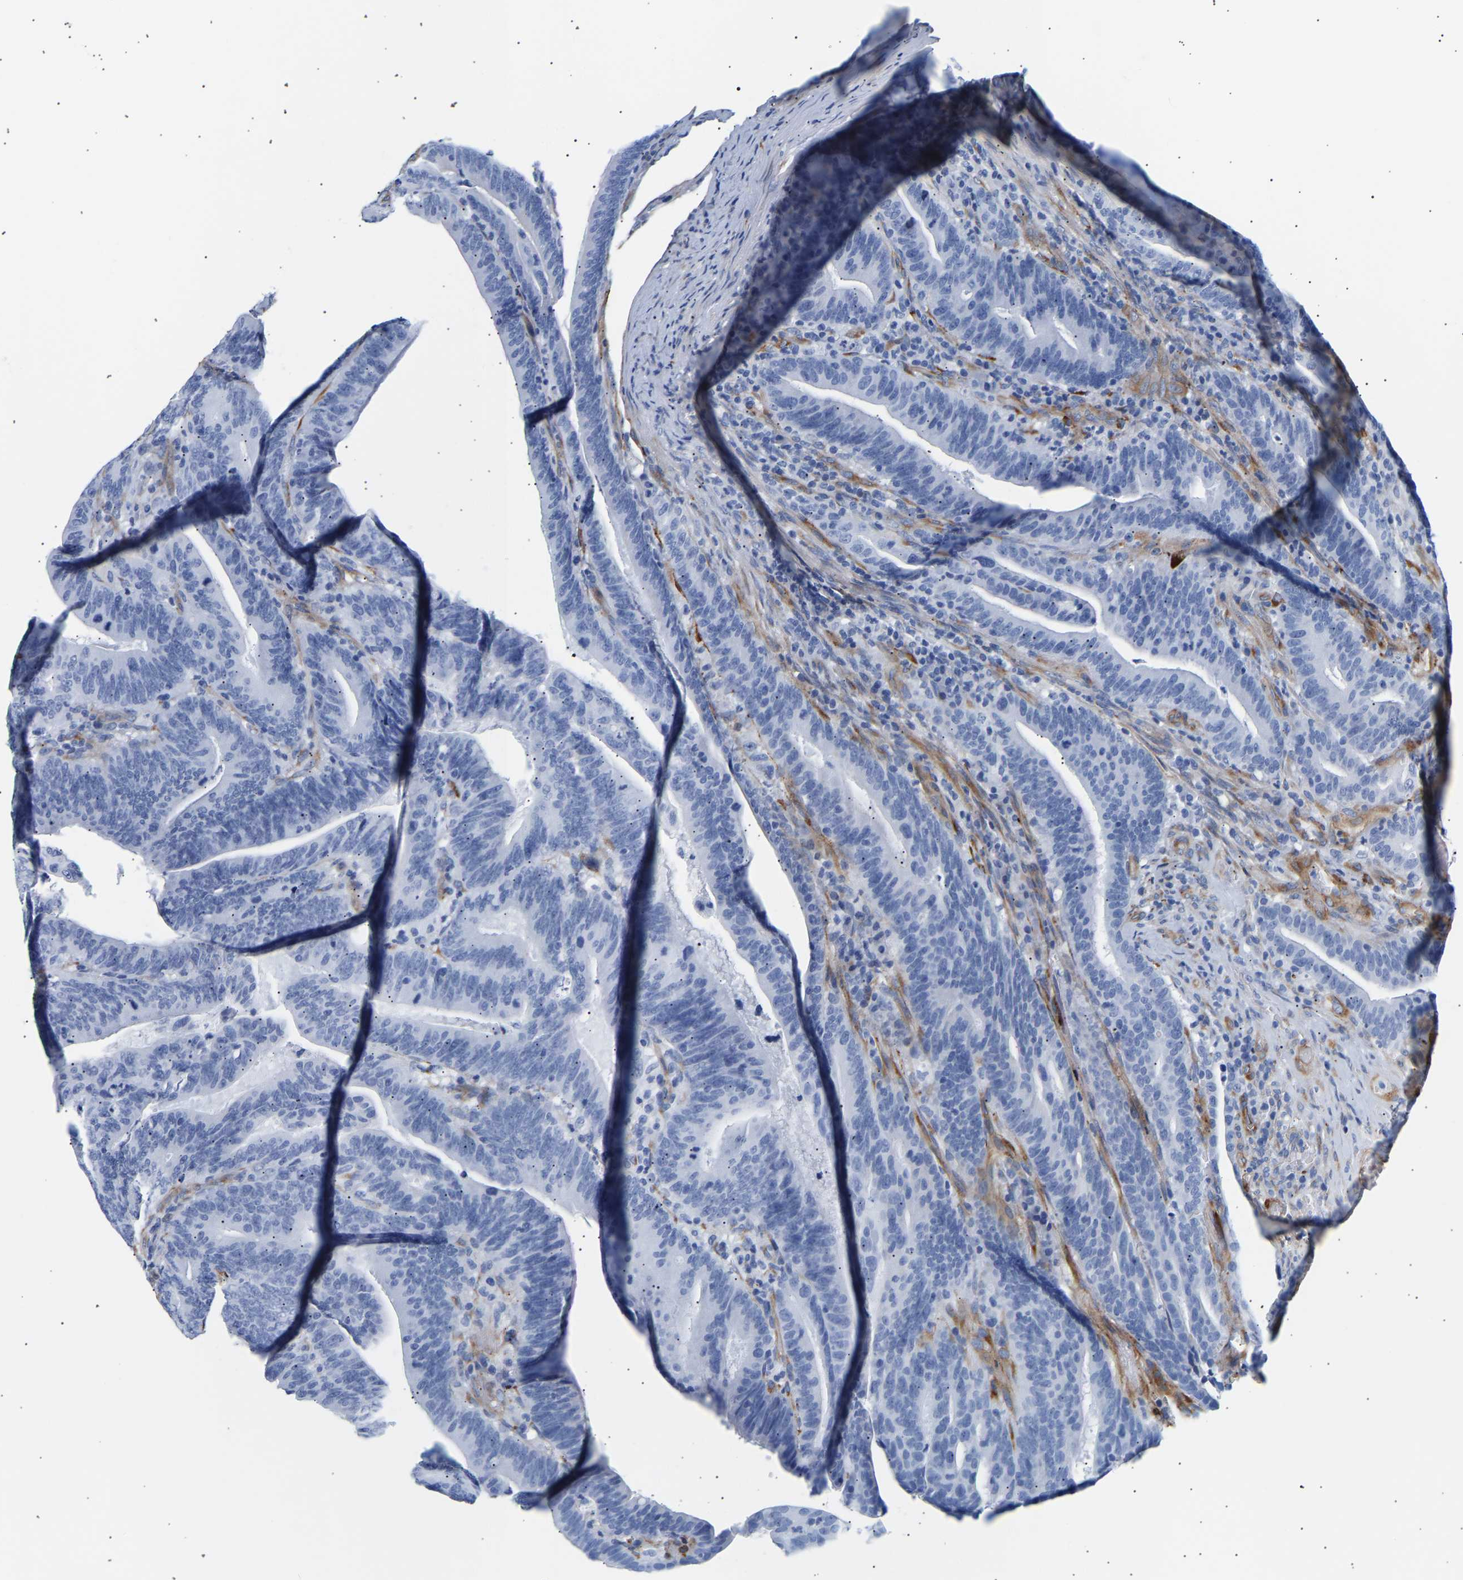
{"staining": {"intensity": "negative", "quantity": "none", "location": "none"}, "tissue": "colorectal cancer", "cell_type": "Tumor cells", "image_type": "cancer", "snomed": [{"axis": "morphology", "description": "Adenocarcinoma, NOS"}, {"axis": "topography", "description": "Colon"}], "caption": "Immunohistochemistry micrograph of human colorectal cancer stained for a protein (brown), which reveals no positivity in tumor cells.", "gene": "IGFBP7", "patient": {"sex": "female", "age": 66}}